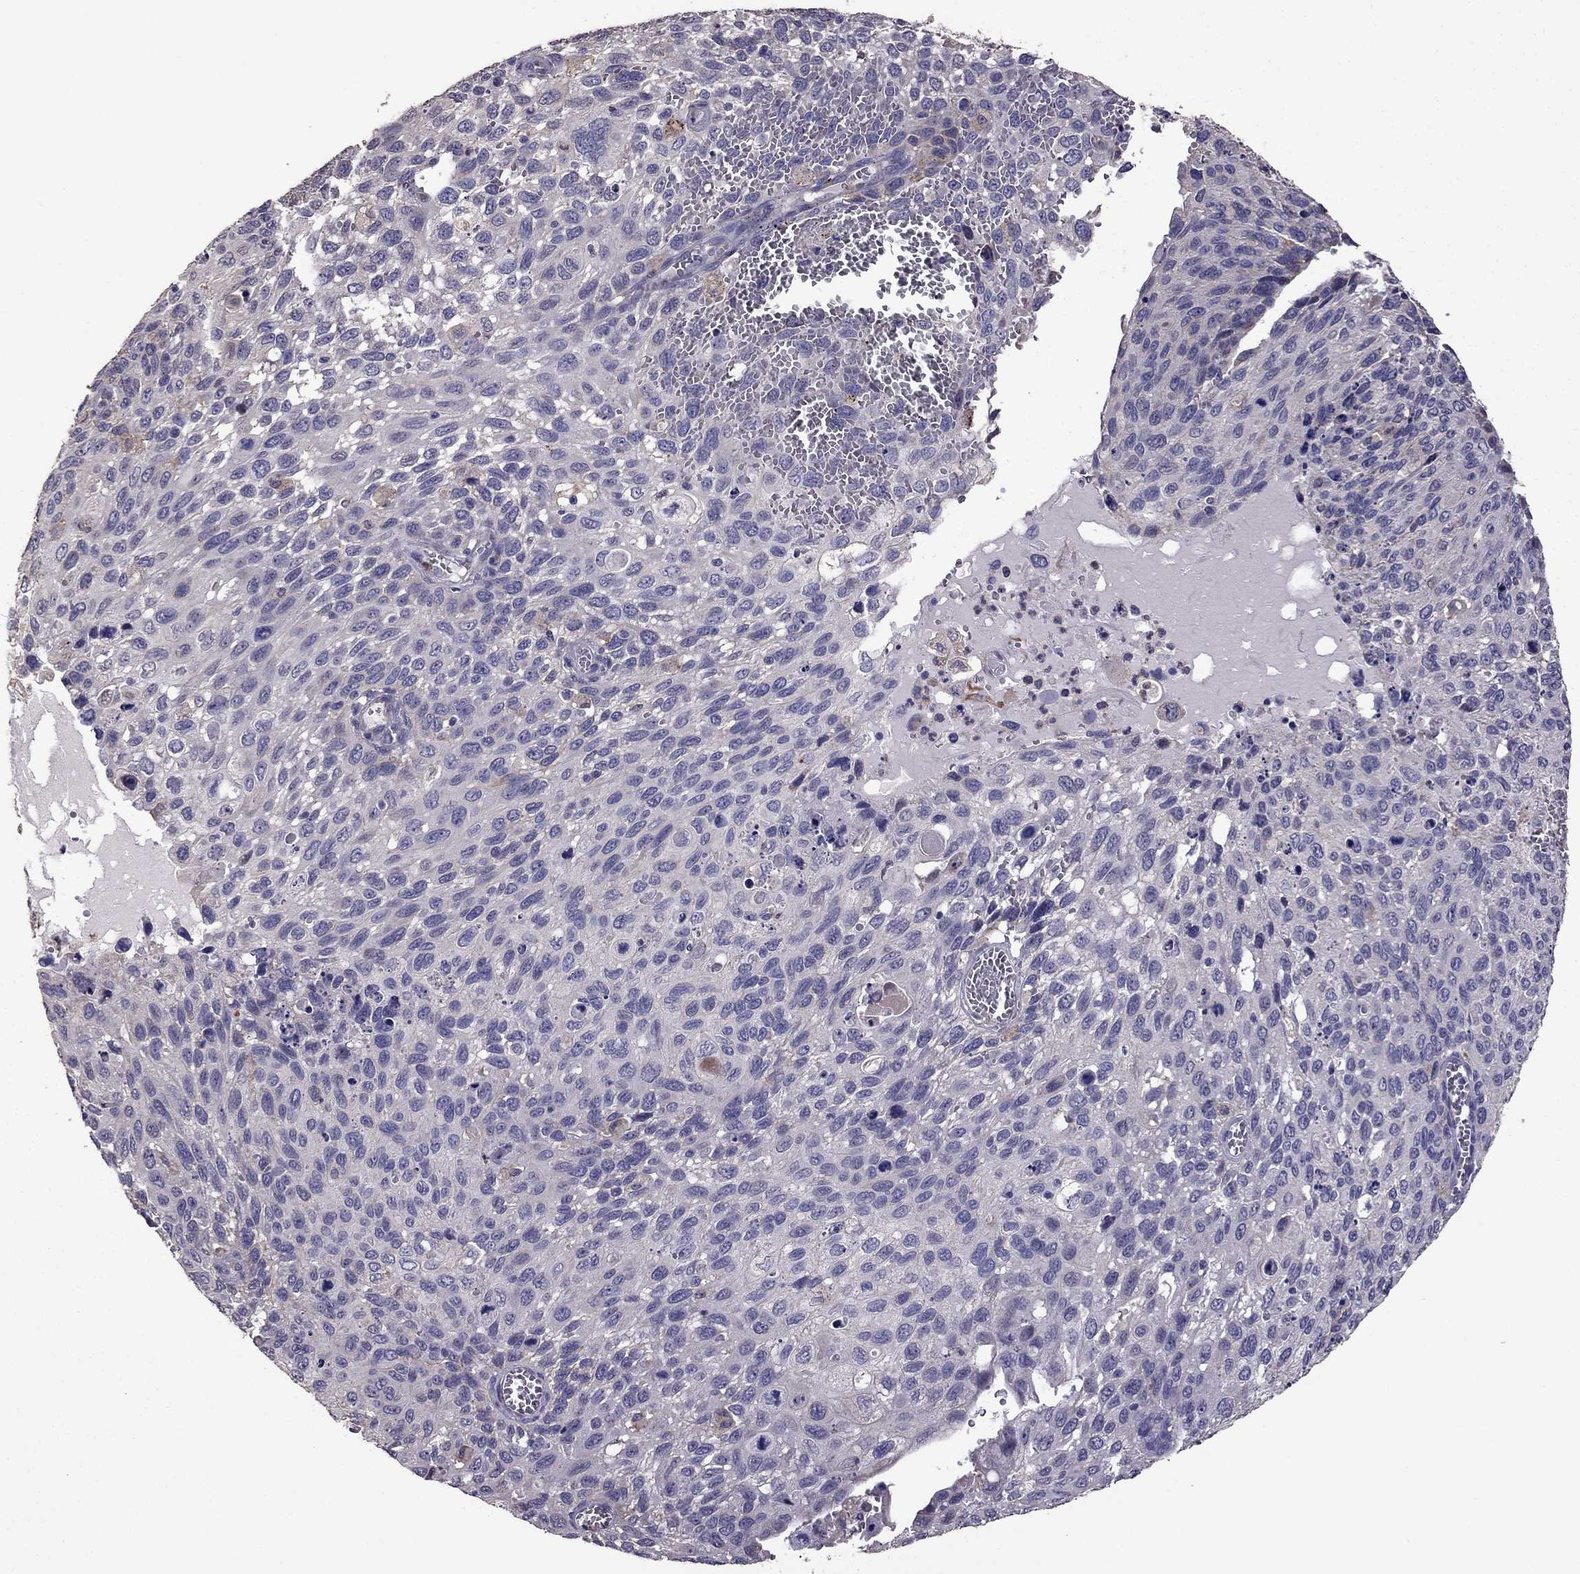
{"staining": {"intensity": "negative", "quantity": "none", "location": "none"}, "tissue": "cervical cancer", "cell_type": "Tumor cells", "image_type": "cancer", "snomed": [{"axis": "morphology", "description": "Squamous cell carcinoma, NOS"}, {"axis": "topography", "description": "Cervix"}], "caption": "DAB immunohistochemical staining of cervical cancer displays no significant positivity in tumor cells.", "gene": "CDH9", "patient": {"sex": "female", "age": 70}}